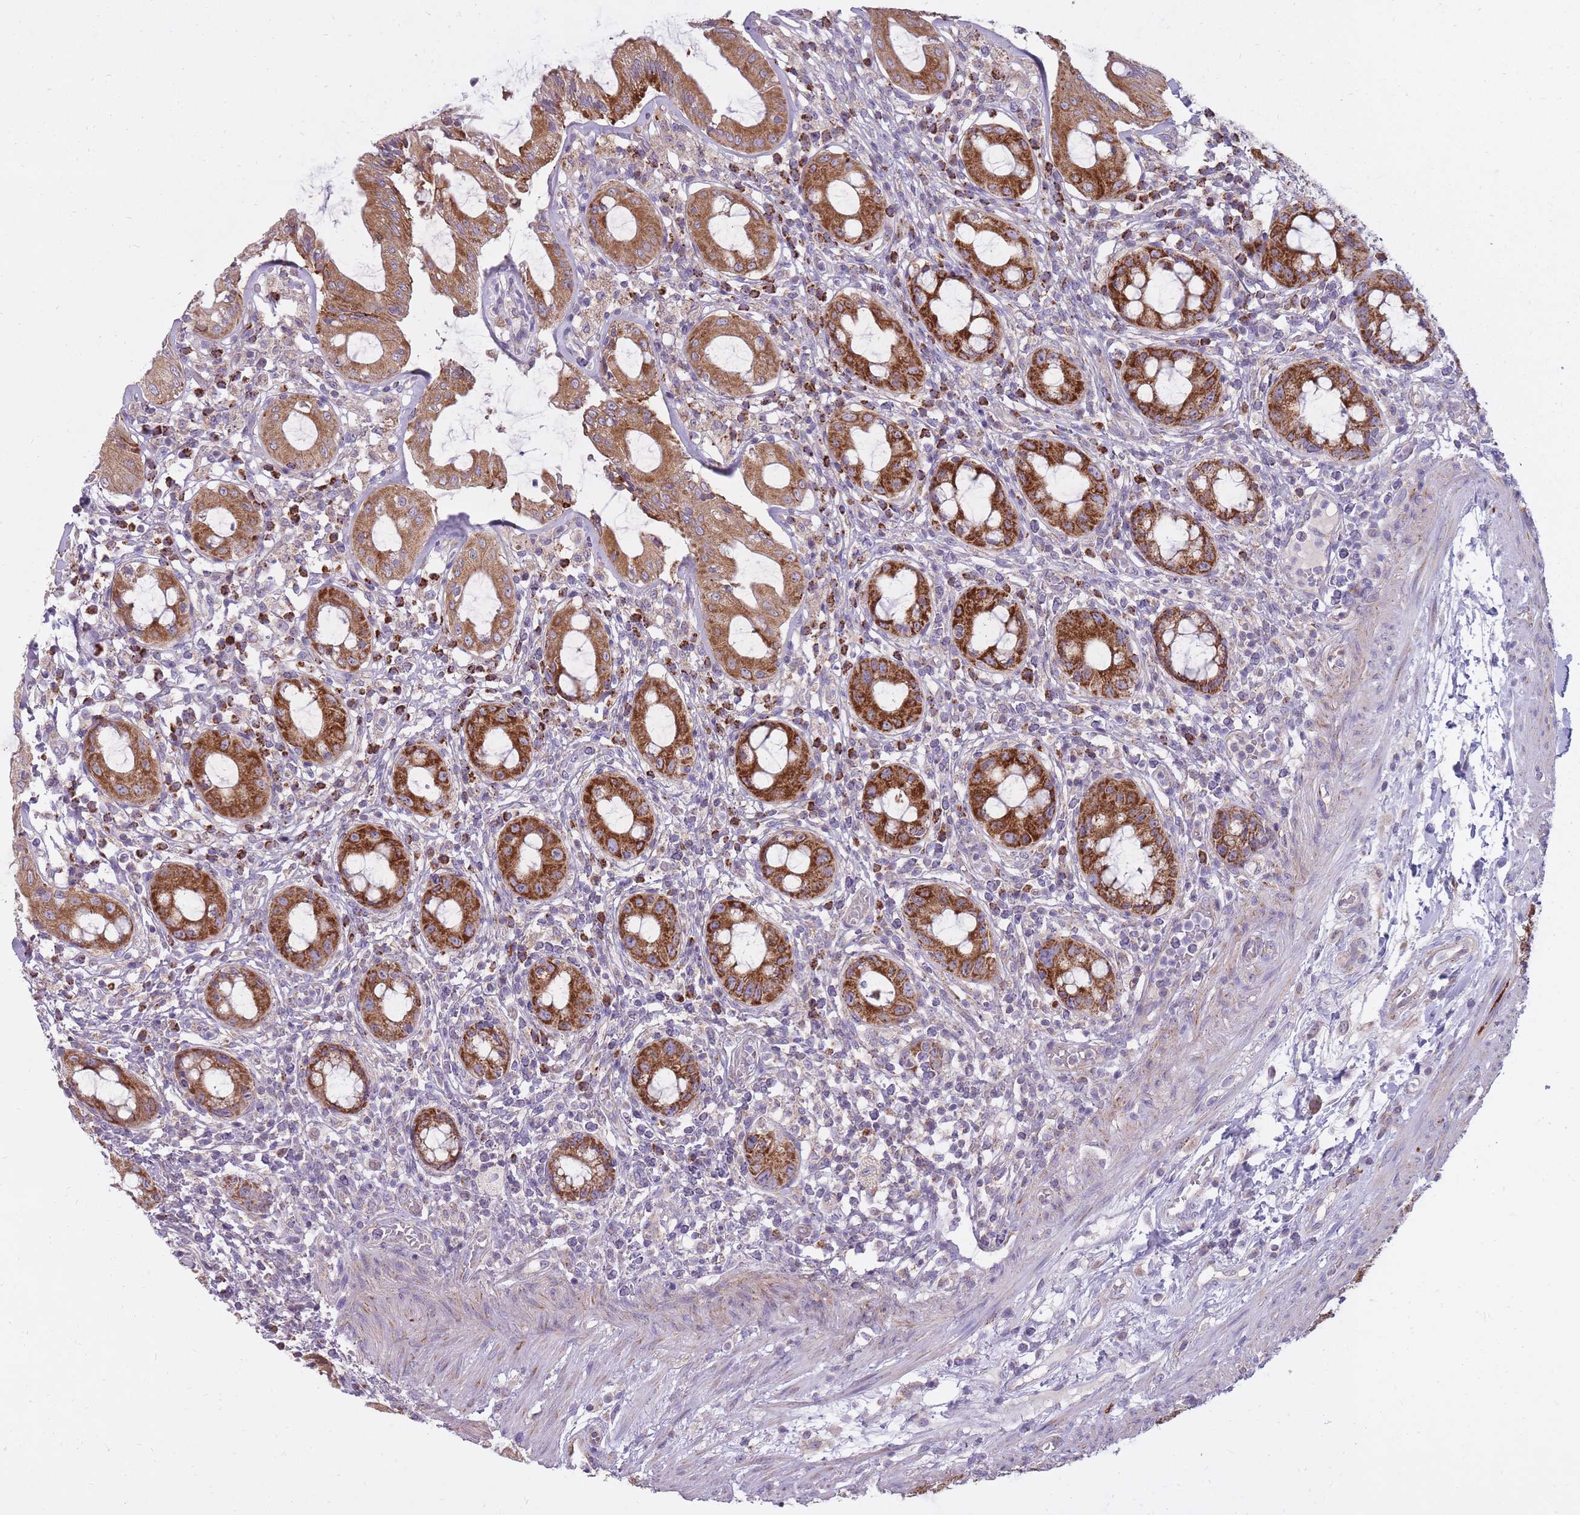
{"staining": {"intensity": "strong", "quantity": ">75%", "location": "cytoplasmic/membranous"}, "tissue": "rectum", "cell_type": "Glandular cells", "image_type": "normal", "snomed": [{"axis": "morphology", "description": "Normal tissue, NOS"}, {"axis": "topography", "description": "Rectum"}], "caption": "The photomicrograph exhibits a brown stain indicating the presence of a protein in the cytoplasmic/membranous of glandular cells in rectum. (Brightfield microscopy of DAB IHC at high magnification).", "gene": "ALKBH4", "patient": {"sex": "female", "age": 57}}